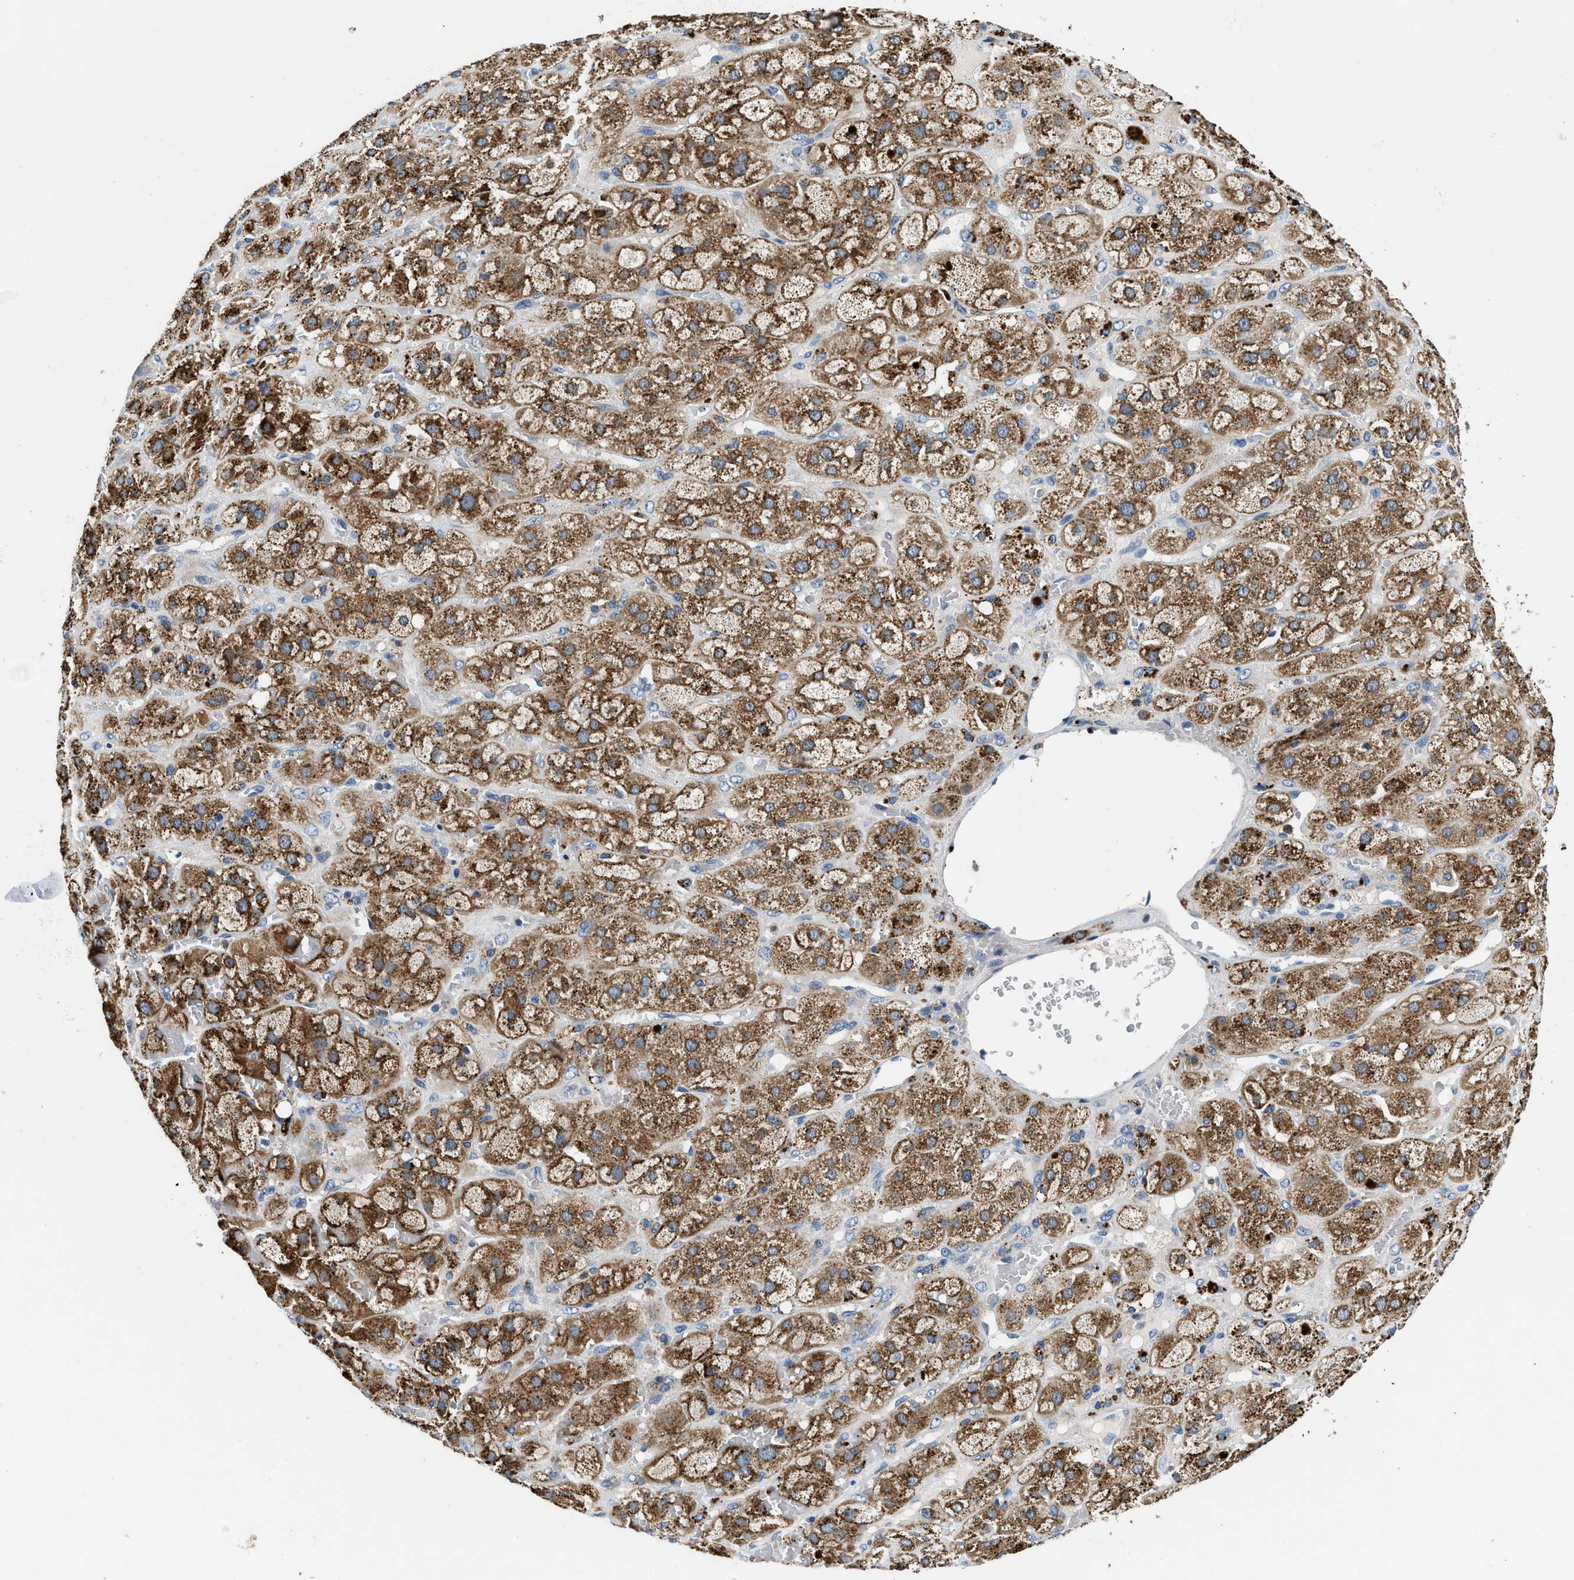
{"staining": {"intensity": "strong", "quantity": ">75%", "location": "cytoplasmic/membranous"}, "tissue": "adrenal gland", "cell_type": "Glandular cells", "image_type": "normal", "snomed": [{"axis": "morphology", "description": "Normal tissue, NOS"}, {"axis": "topography", "description": "Adrenal gland"}], "caption": "Immunohistochemistry (IHC) of normal adrenal gland displays high levels of strong cytoplasmic/membranous positivity in about >75% of glandular cells. (brown staining indicates protein expression, while blue staining denotes nuclei).", "gene": "ADGRE3", "patient": {"sex": "female", "age": 47}}